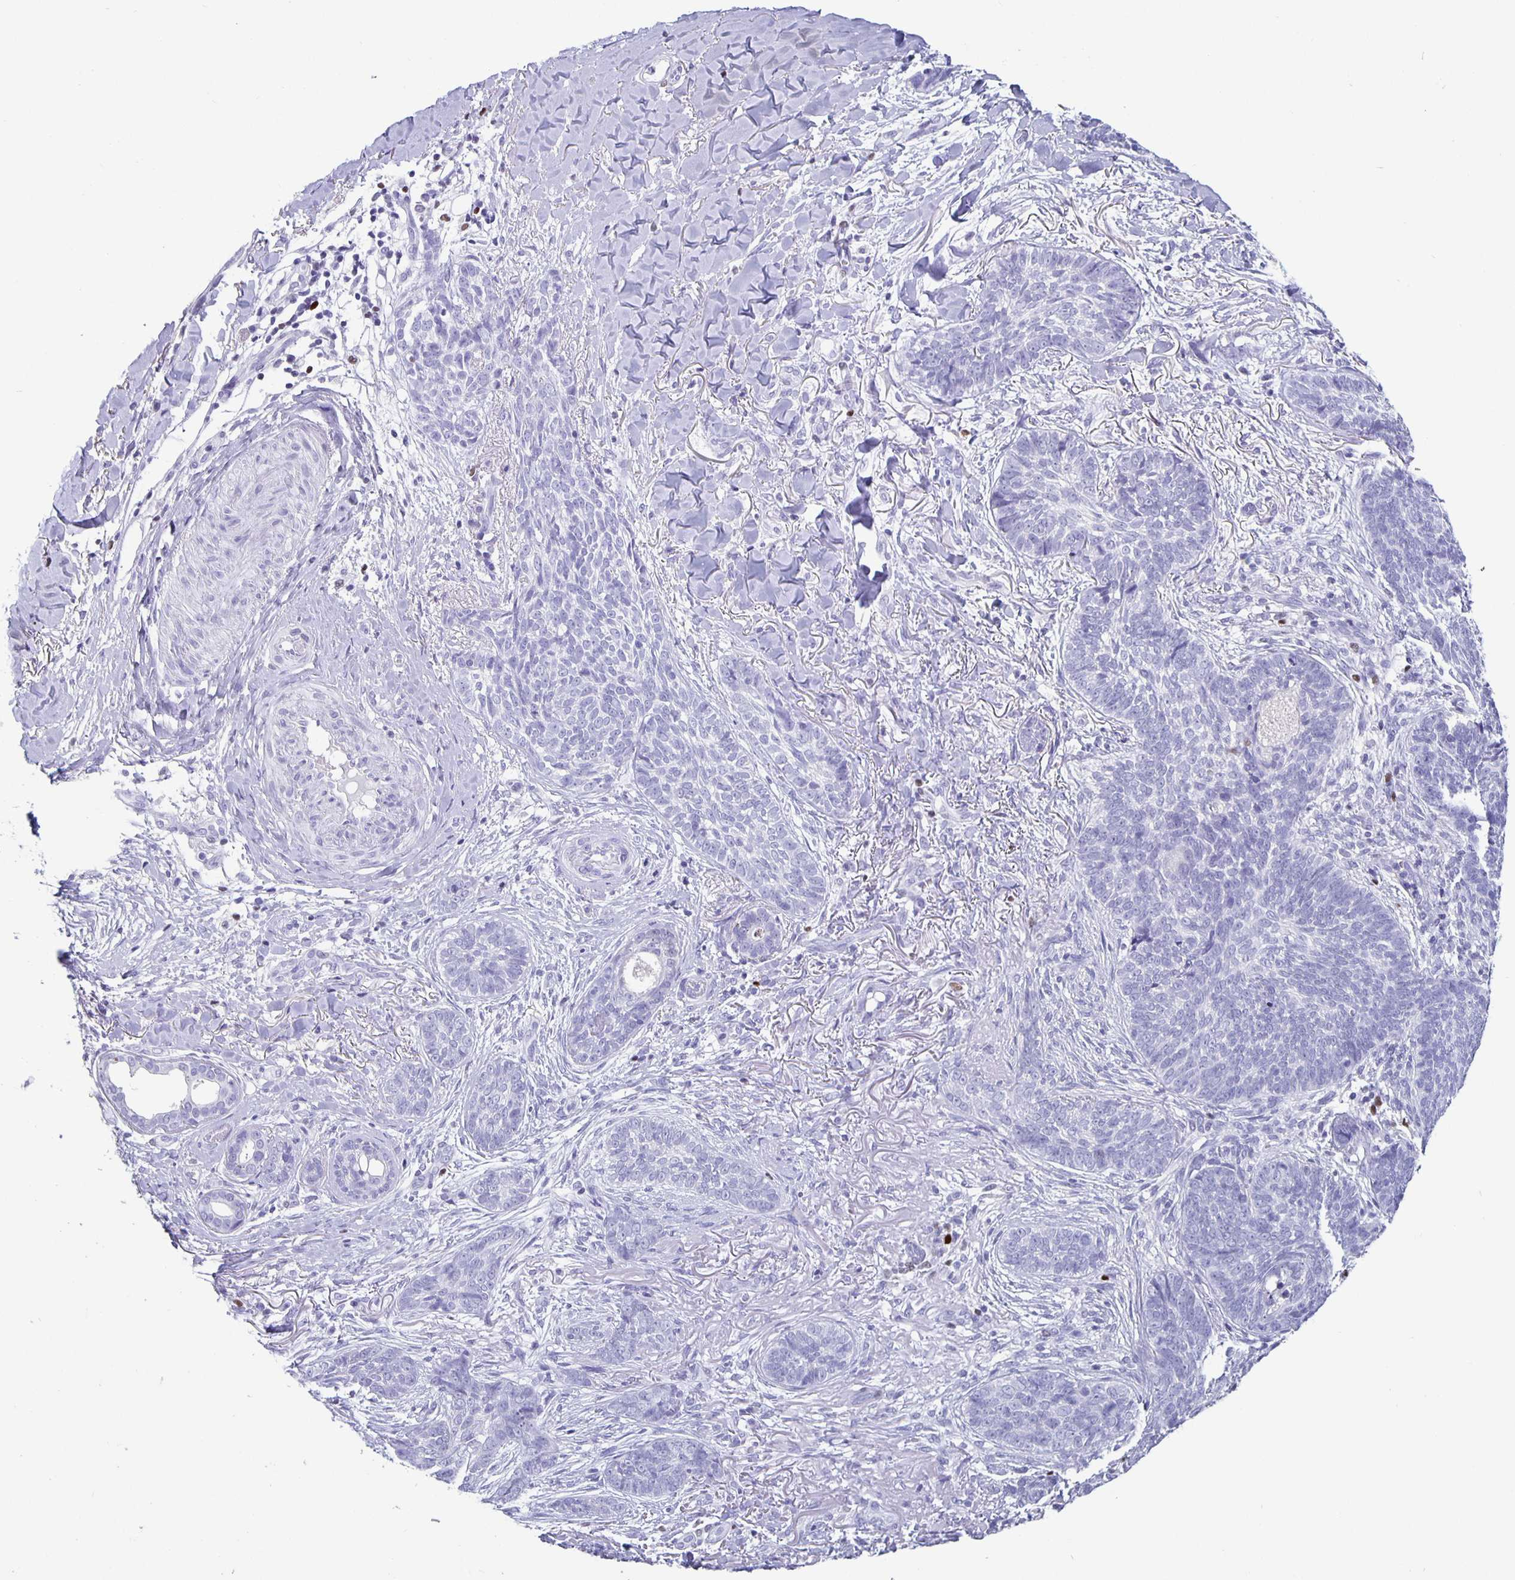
{"staining": {"intensity": "negative", "quantity": "none", "location": "none"}, "tissue": "skin cancer", "cell_type": "Tumor cells", "image_type": "cancer", "snomed": [{"axis": "morphology", "description": "Basal cell carcinoma"}, {"axis": "topography", "description": "Skin"}, {"axis": "topography", "description": "Skin of face"}], "caption": "Tumor cells are negative for brown protein staining in skin basal cell carcinoma. (Immunohistochemistry, brightfield microscopy, high magnification).", "gene": "SATB2", "patient": {"sex": "male", "age": 88}}